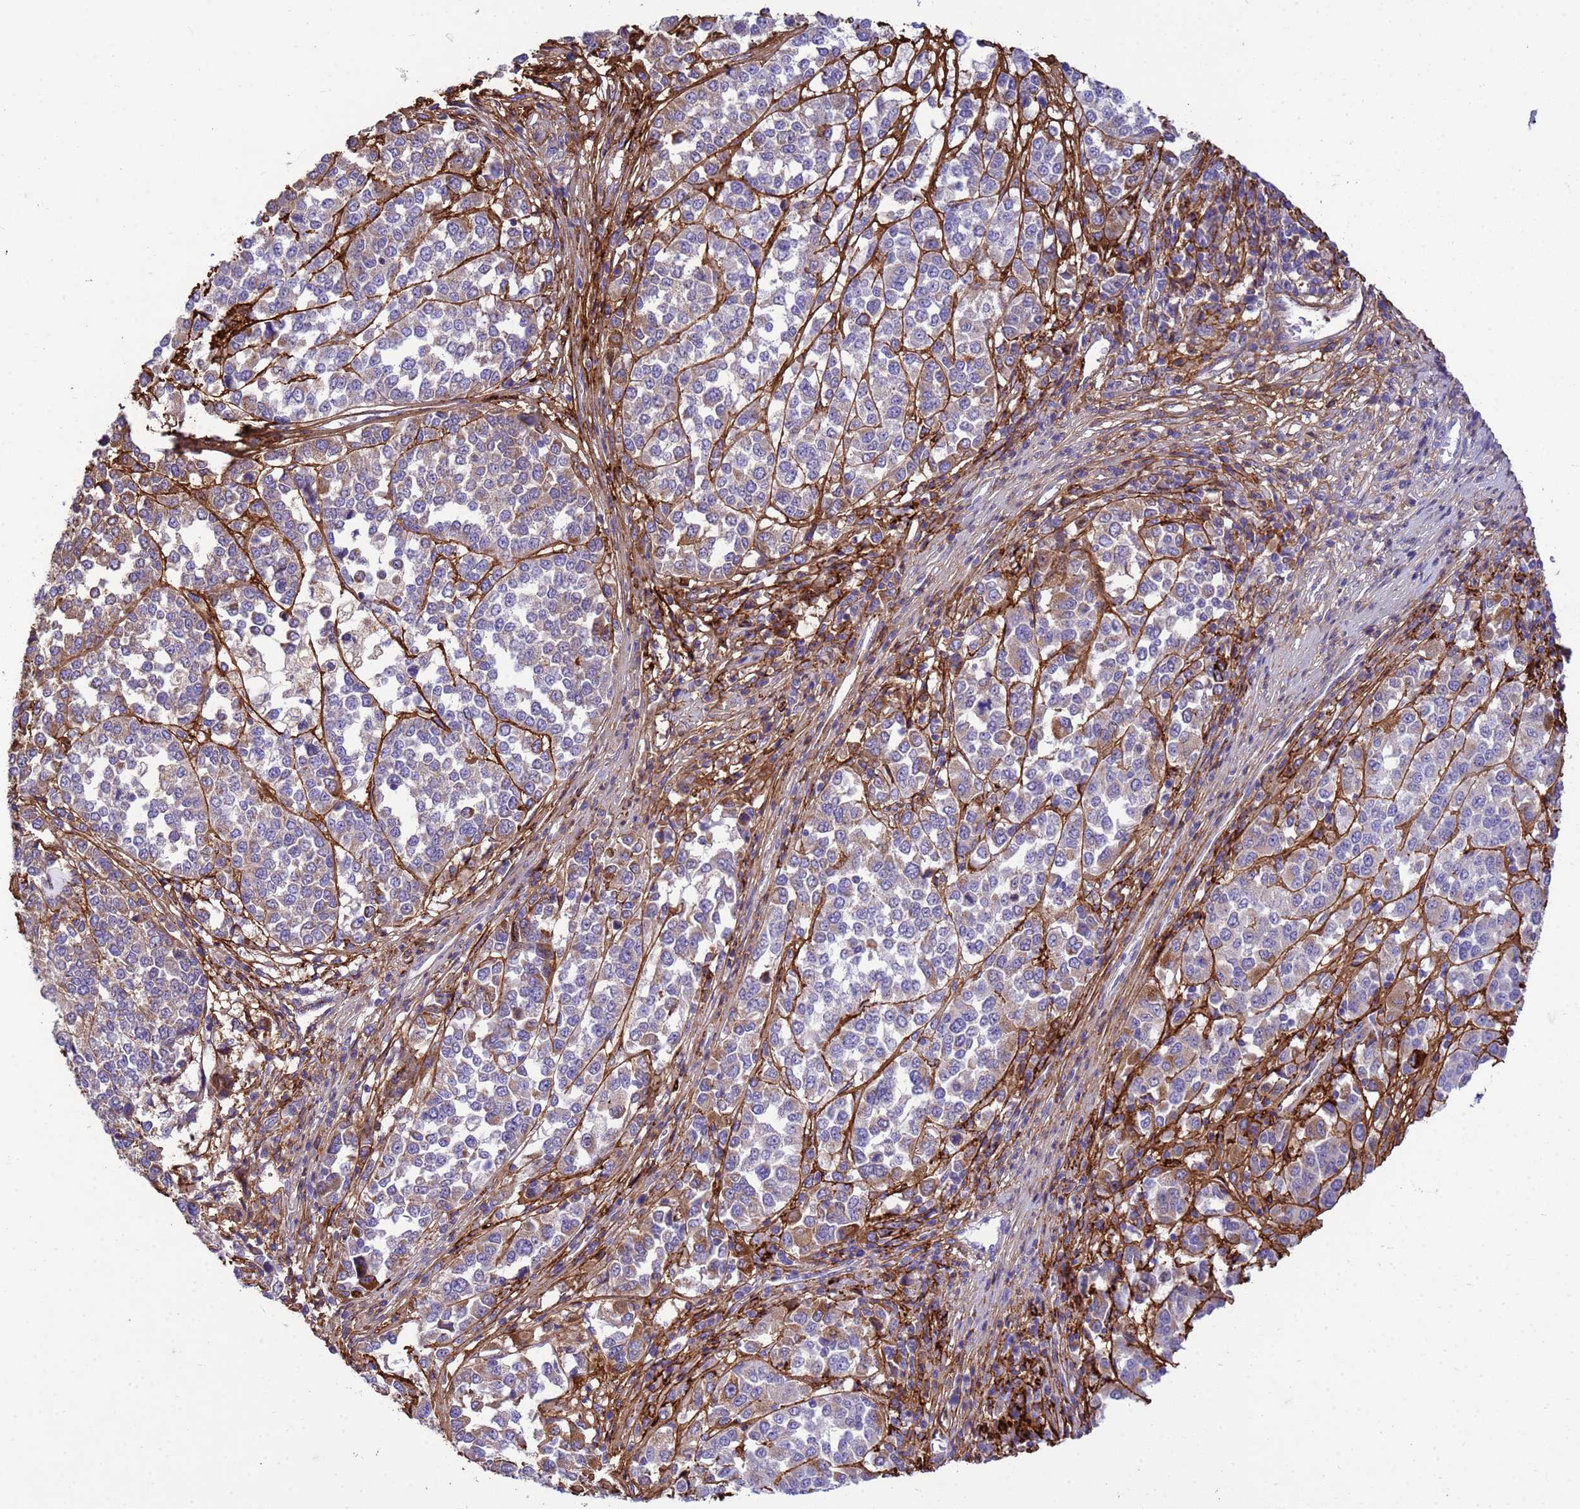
{"staining": {"intensity": "weak", "quantity": "25%-75%", "location": "cytoplasmic/membranous"}, "tissue": "melanoma", "cell_type": "Tumor cells", "image_type": "cancer", "snomed": [{"axis": "morphology", "description": "Malignant melanoma, Metastatic site"}, {"axis": "topography", "description": "Lymph node"}], "caption": "Protein staining displays weak cytoplasmic/membranous staining in about 25%-75% of tumor cells in melanoma.", "gene": "P2RX7", "patient": {"sex": "male", "age": 44}}